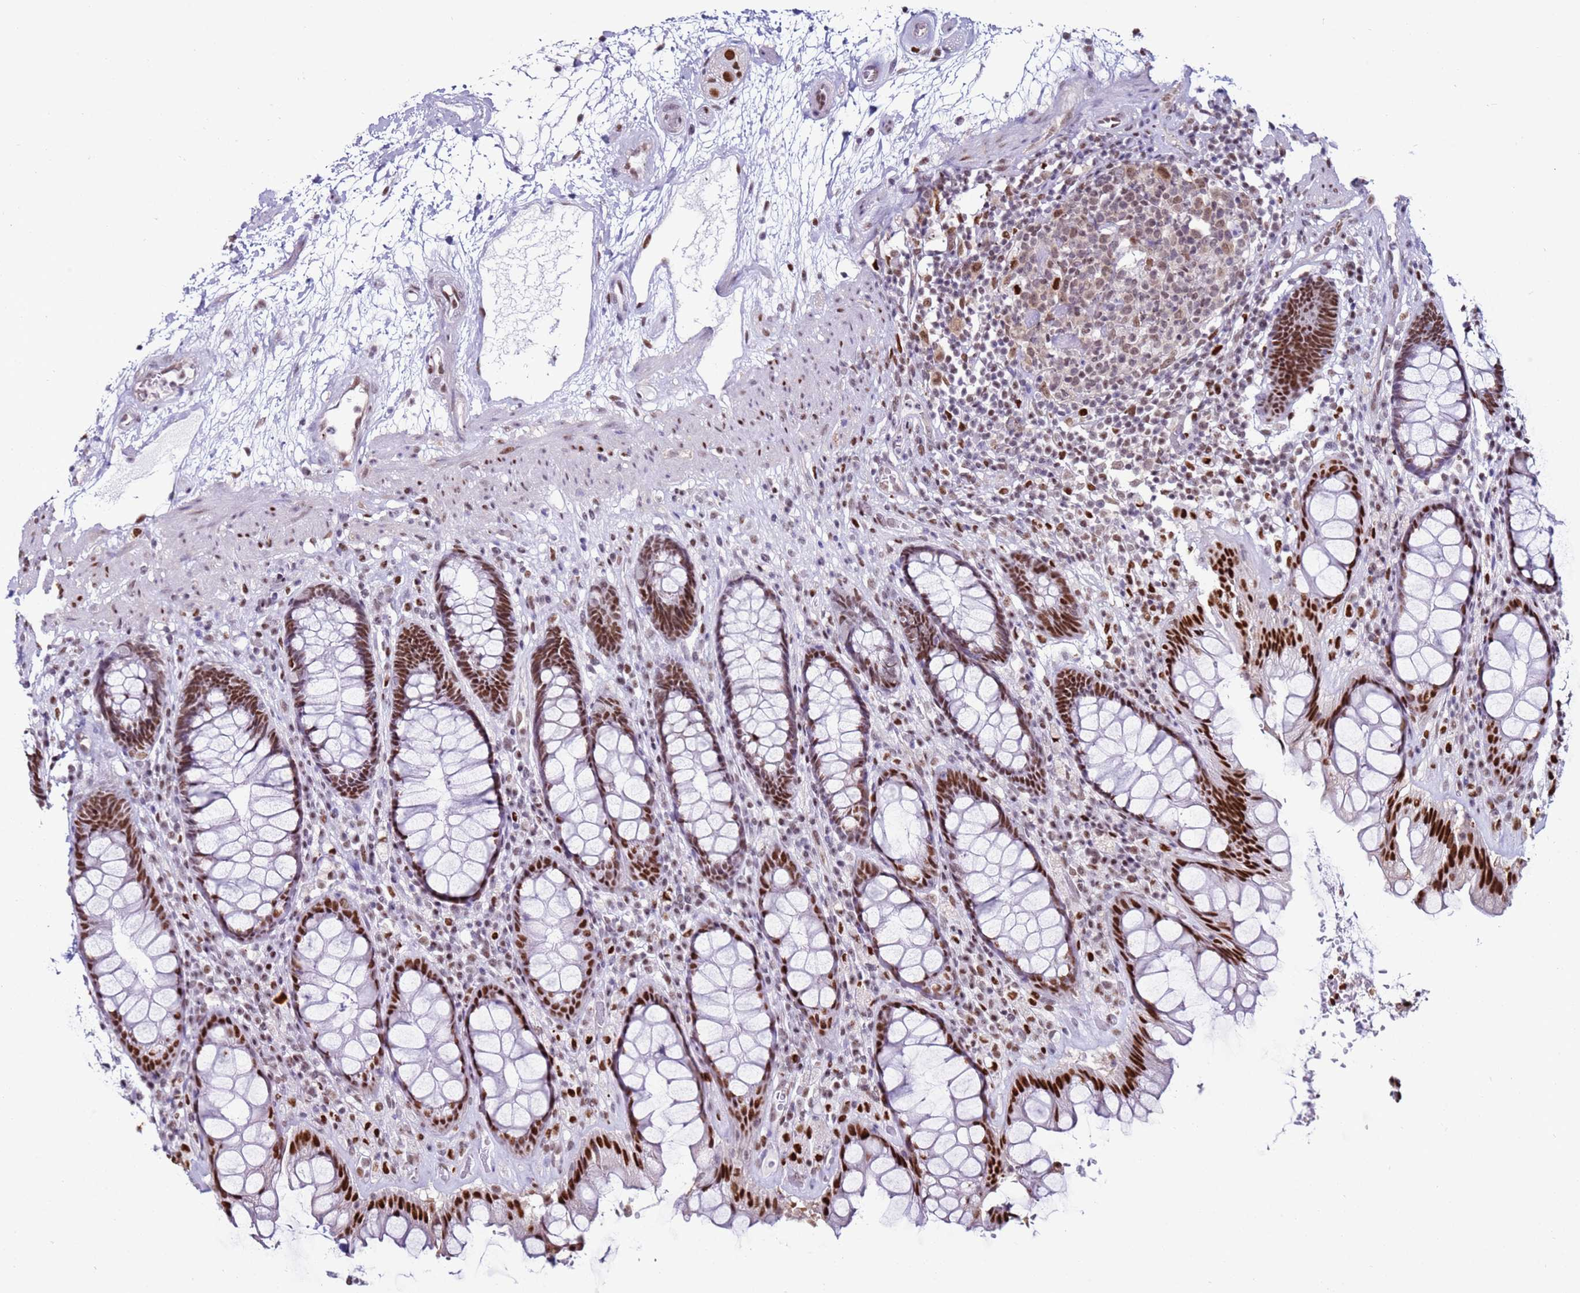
{"staining": {"intensity": "strong", "quantity": ">75%", "location": "nuclear"}, "tissue": "rectum", "cell_type": "Glandular cells", "image_type": "normal", "snomed": [{"axis": "morphology", "description": "Normal tissue, NOS"}, {"axis": "topography", "description": "Rectum"}], "caption": "About >75% of glandular cells in benign rectum reveal strong nuclear protein expression as visualized by brown immunohistochemical staining.", "gene": "KPNA4", "patient": {"sex": "male", "age": 64}}